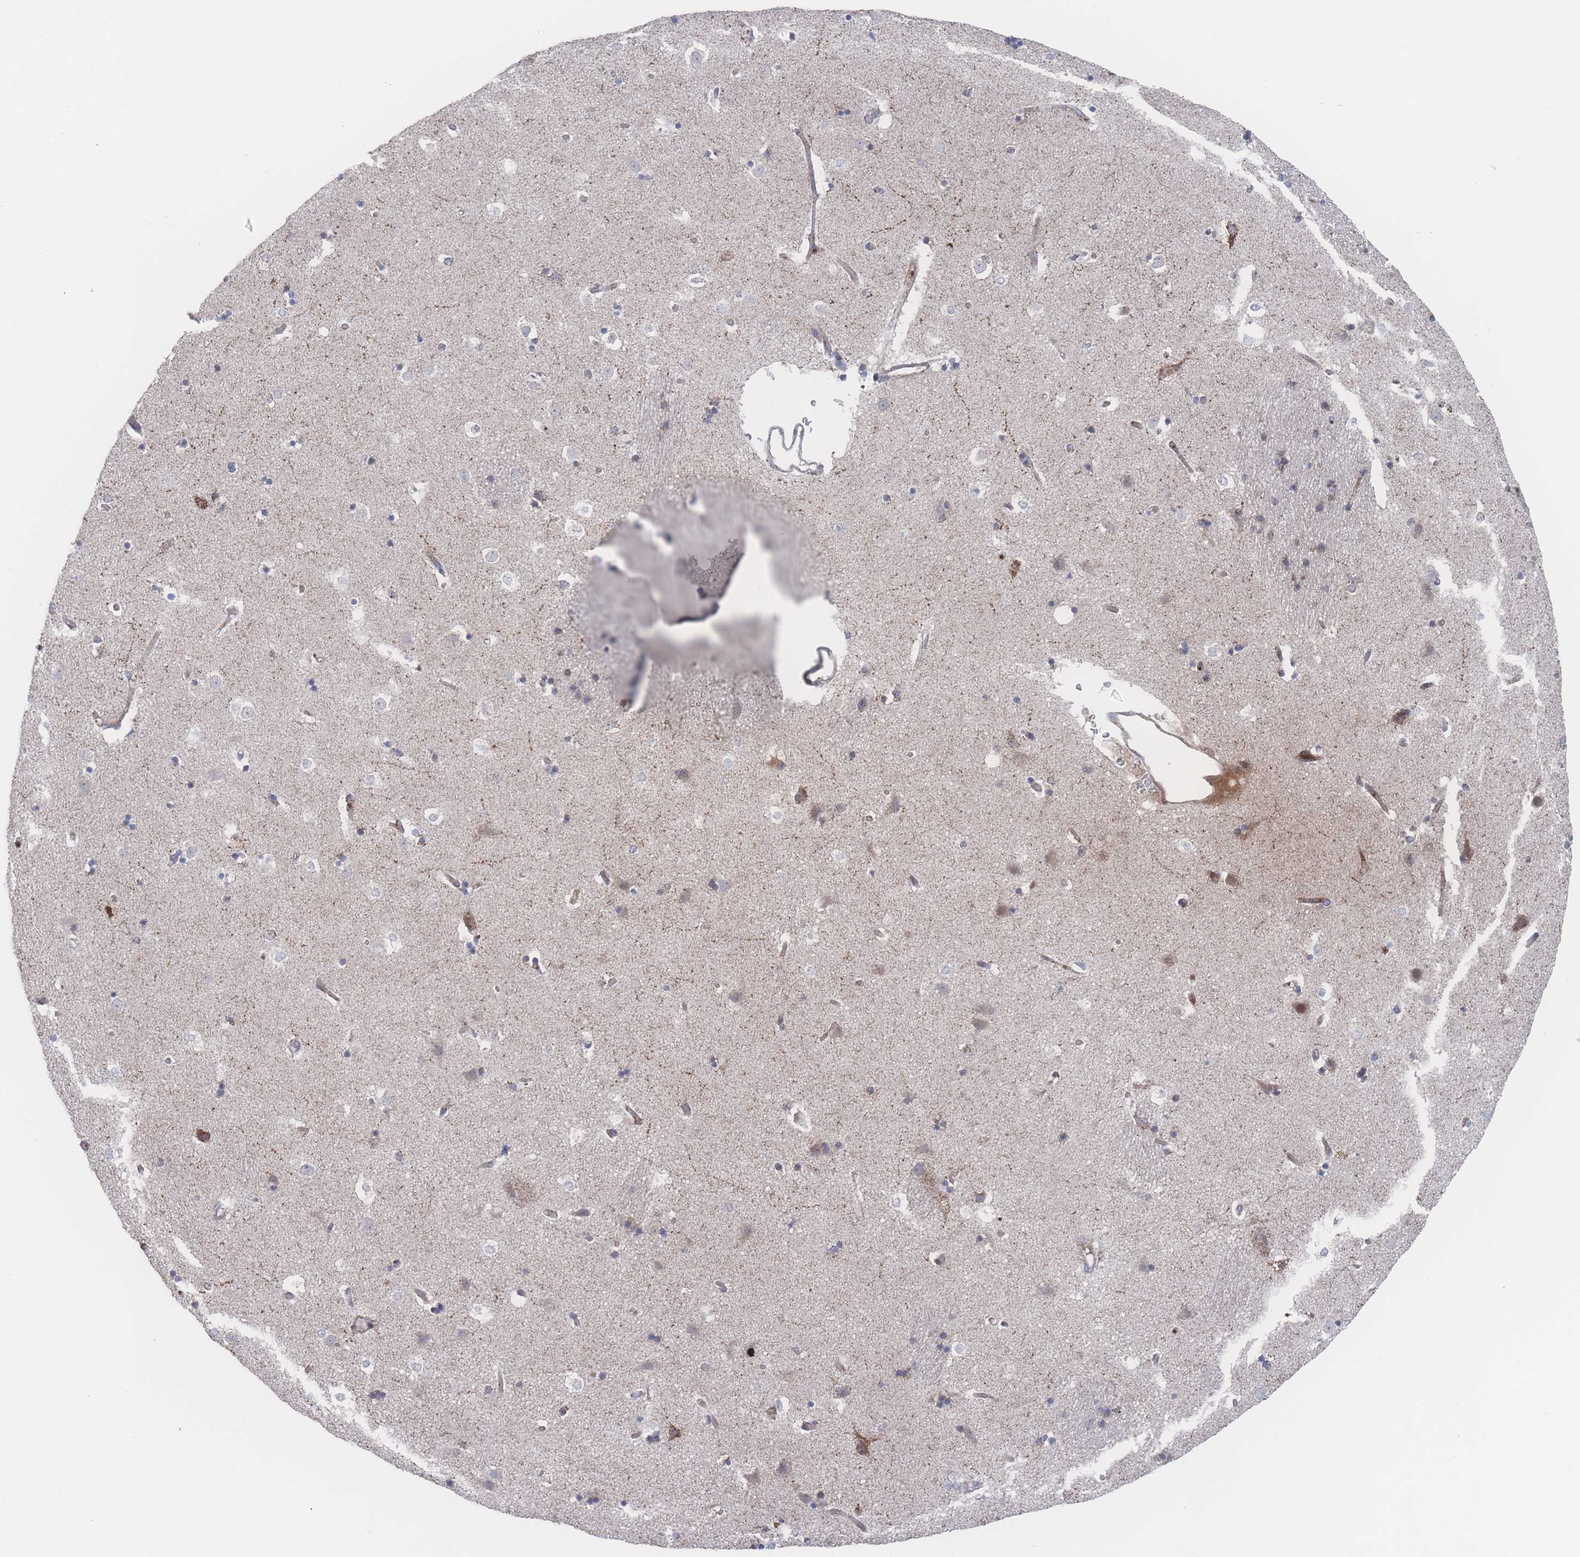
{"staining": {"intensity": "weak", "quantity": "<25%", "location": "cytoplasmic/membranous"}, "tissue": "caudate", "cell_type": "Glial cells", "image_type": "normal", "snomed": [{"axis": "morphology", "description": "Normal tissue, NOS"}, {"axis": "topography", "description": "Lateral ventricle wall"}], "caption": "The micrograph displays no significant positivity in glial cells of caudate.", "gene": "PEX14", "patient": {"sex": "female", "age": 52}}